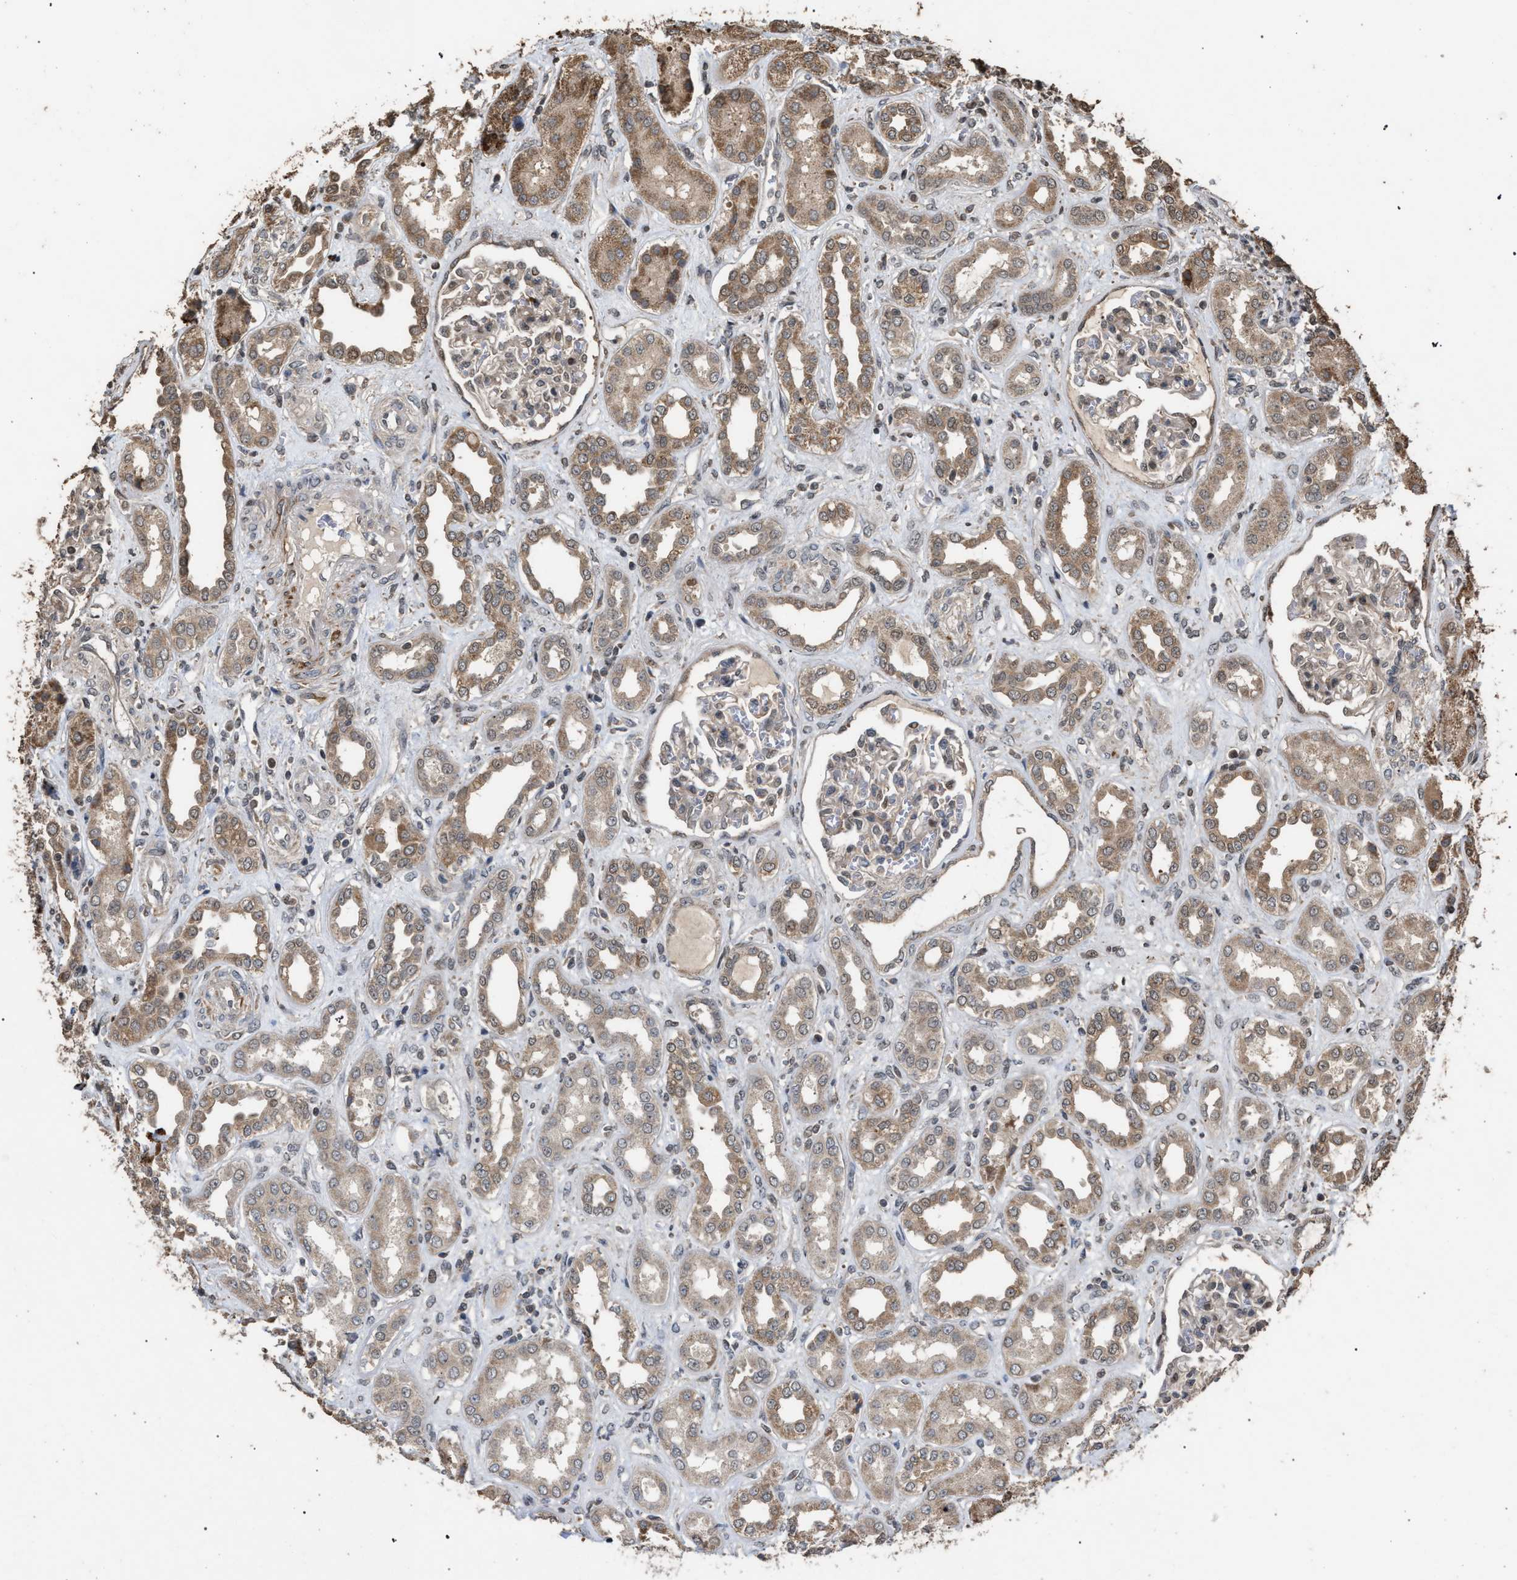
{"staining": {"intensity": "moderate", "quantity": "<25%", "location": "cytoplasmic/membranous"}, "tissue": "kidney", "cell_type": "Cells in glomeruli", "image_type": "normal", "snomed": [{"axis": "morphology", "description": "Normal tissue, NOS"}, {"axis": "topography", "description": "Kidney"}], "caption": "Normal kidney was stained to show a protein in brown. There is low levels of moderate cytoplasmic/membranous positivity in about <25% of cells in glomeruli.", "gene": "NAA35", "patient": {"sex": "male", "age": 59}}